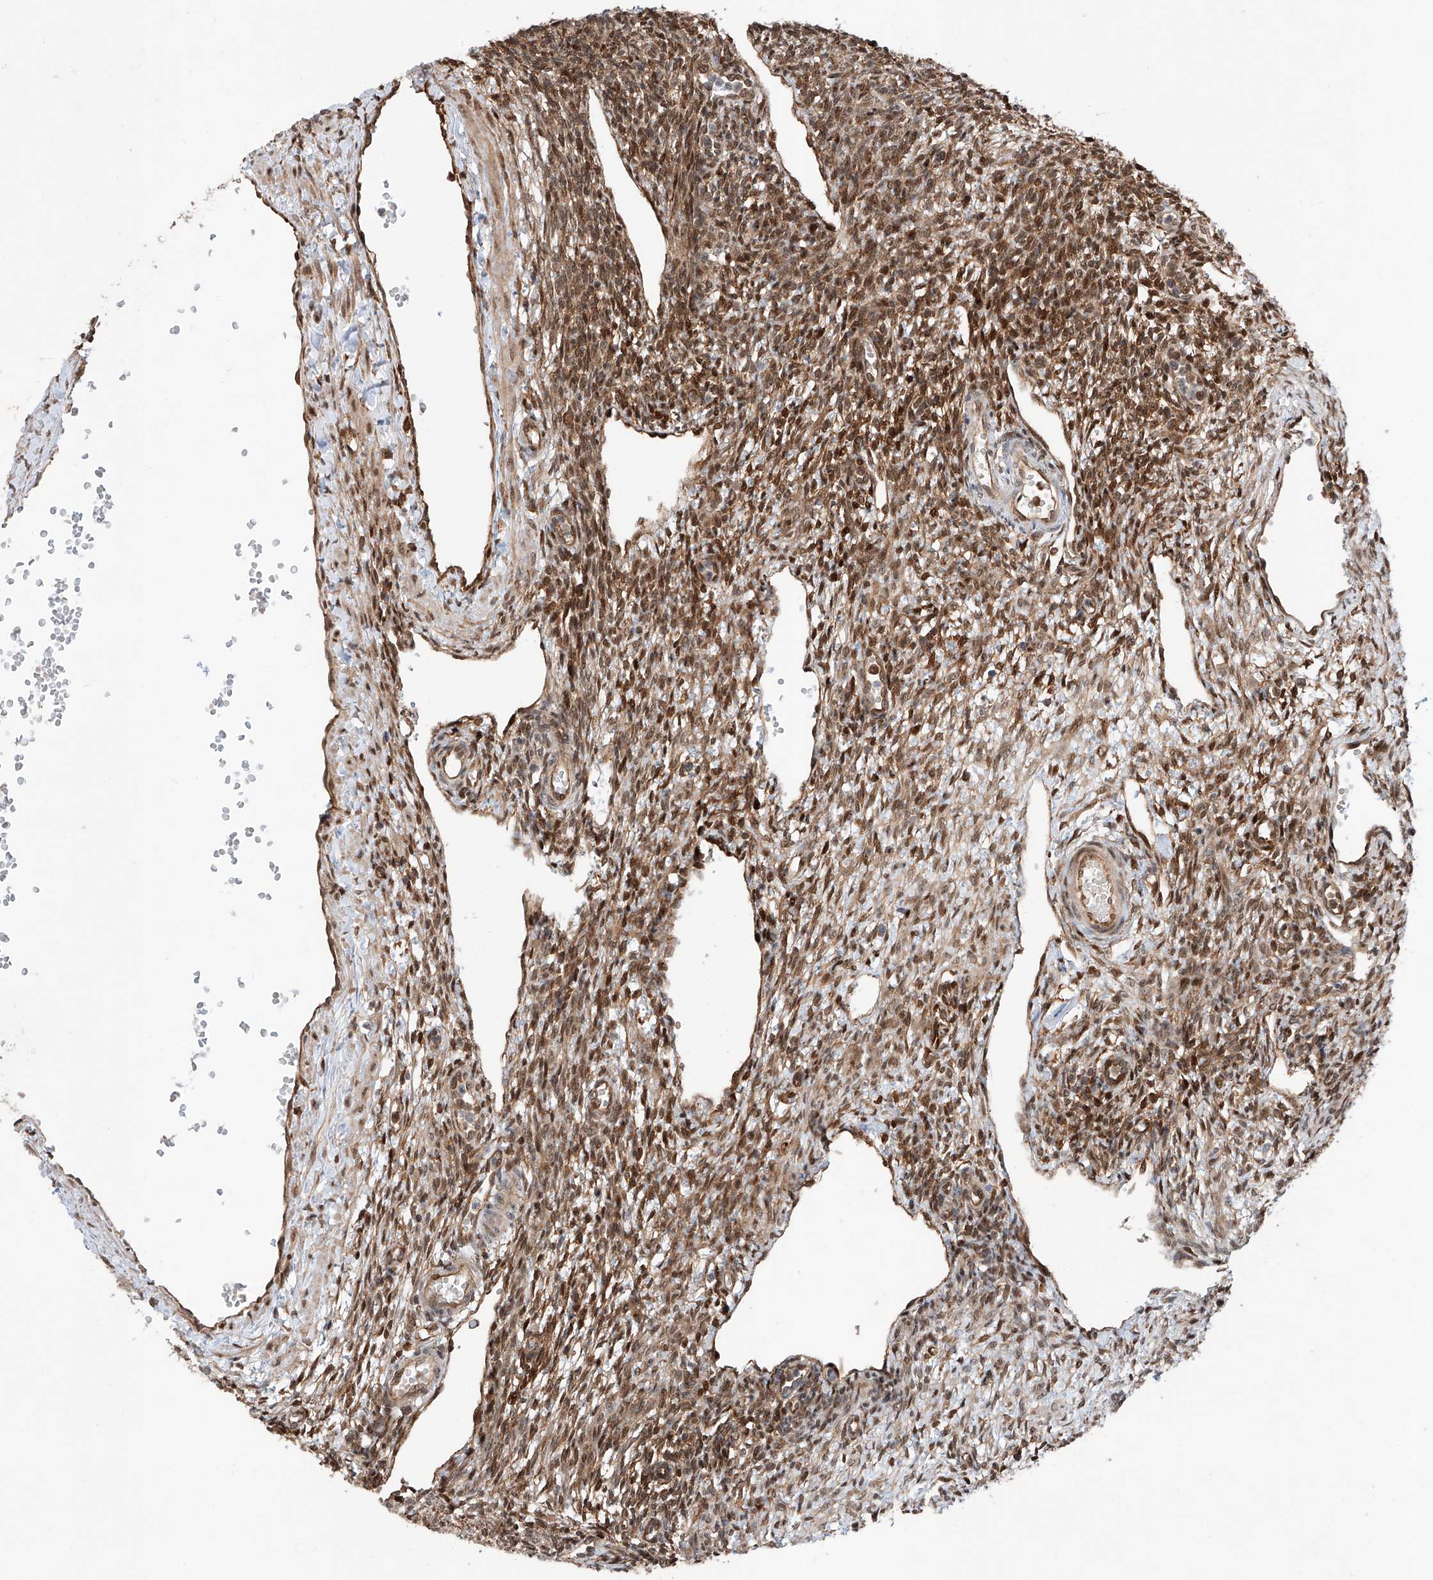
{"staining": {"intensity": "strong", "quantity": "25%-75%", "location": "nuclear"}, "tissue": "ovary", "cell_type": "Ovarian stroma cells", "image_type": "normal", "snomed": [{"axis": "morphology", "description": "Normal tissue, NOS"}, {"axis": "morphology", "description": "Cyst, NOS"}, {"axis": "topography", "description": "Ovary"}], "caption": "An immunohistochemistry (IHC) micrograph of benign tissue is shown. Protein staining in brown labels strong nuclear positivity in ovary within ovarian stroma cells. Using DAB (3,3'-diaminobenzidine) (brown) and hematoxylin (blue) stains, captured at high magnification using brightfield microscopy.", "gene": "ZFP28", "patient": {"sex": "female", "age": 33}}